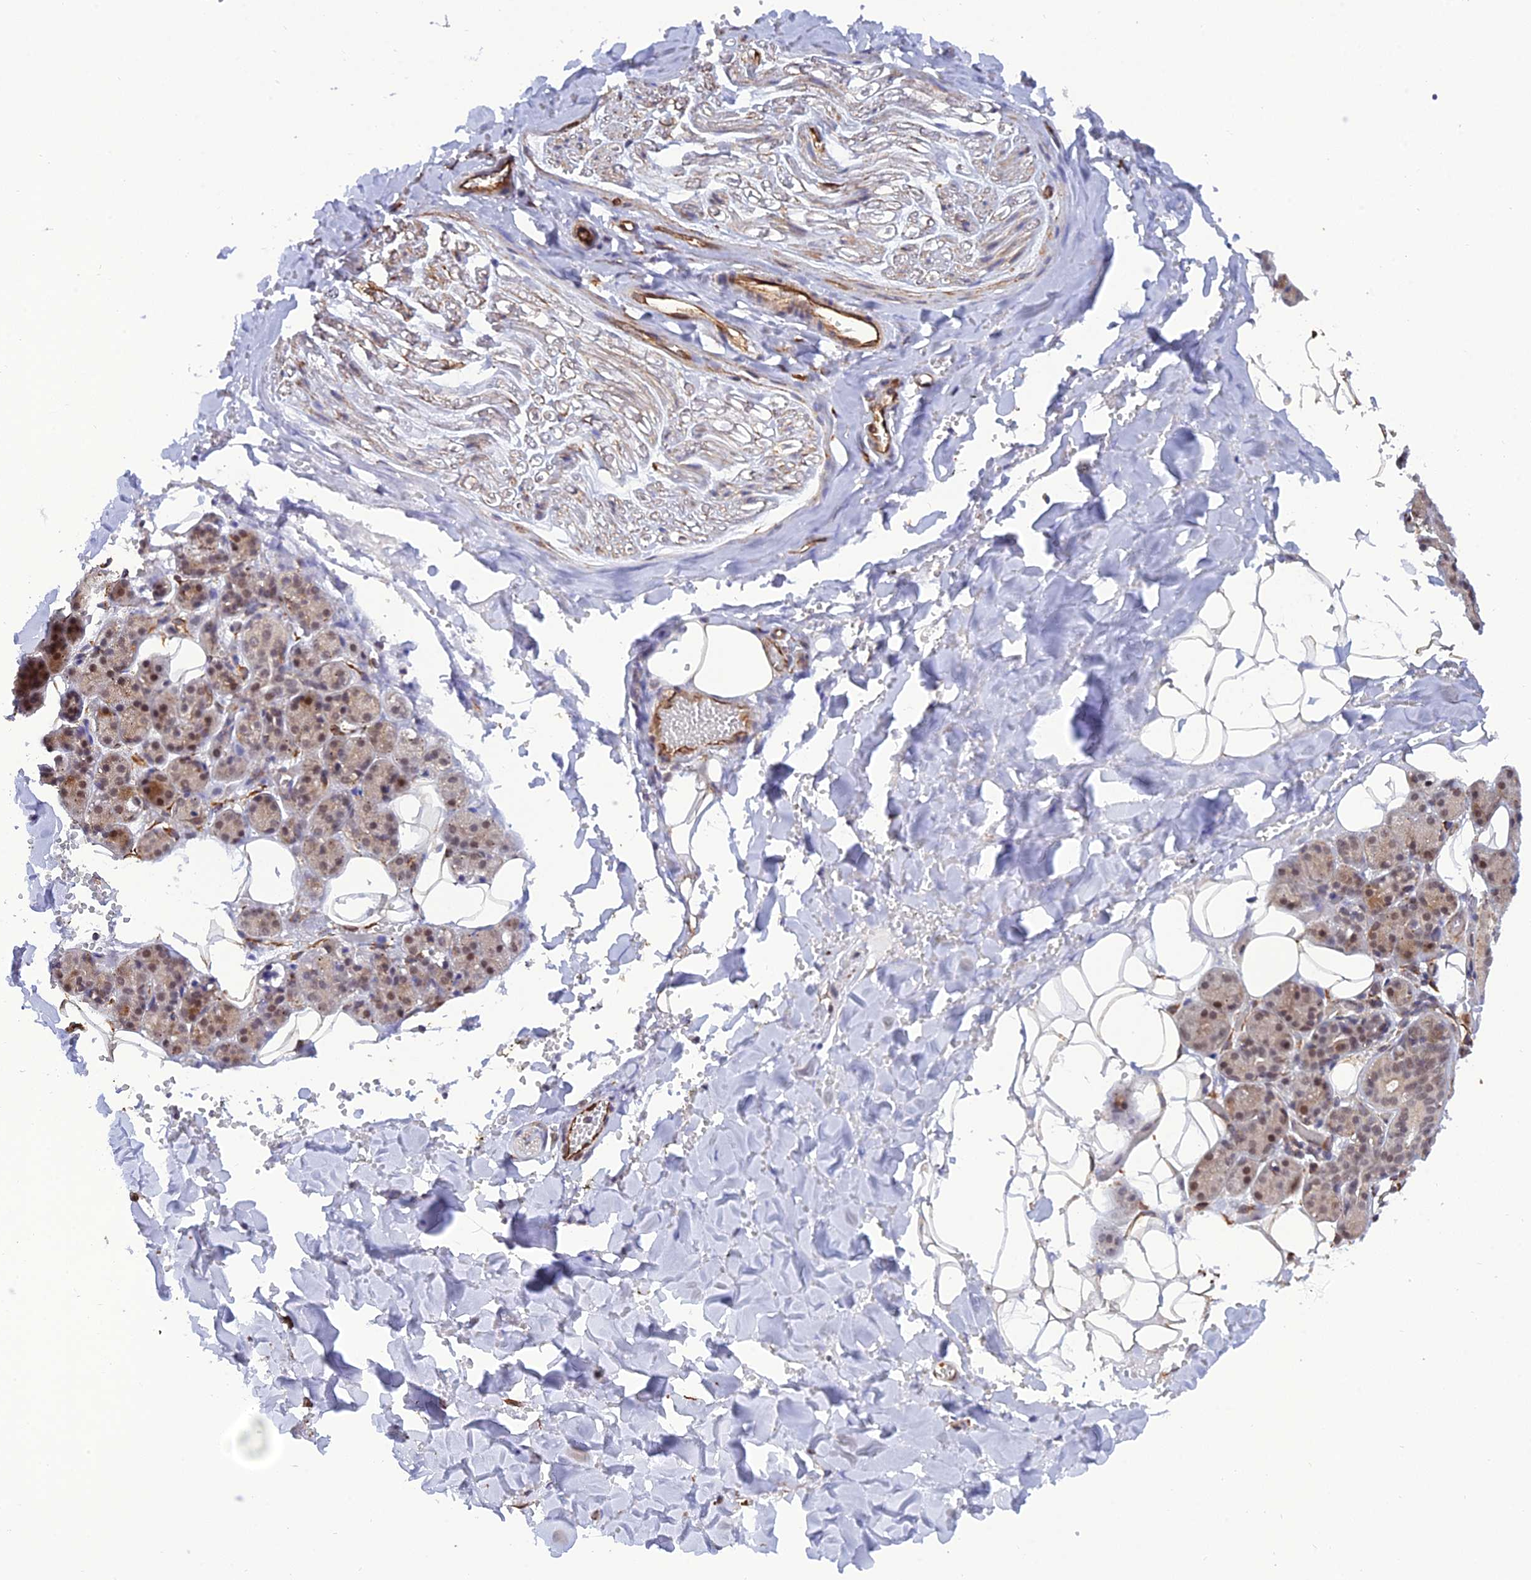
{"staining": {"intensity": "moderate", "quantity": "25%-75%", "location": "cytoplasmic/membranous,nuclear"}, "tissue": "salivary gland", "cell_type": "Glandular cells", "image_type": "normal", "snomed": [{"axis": "morphology", "description": "Normal tissue, NOS"}, {"axis": "topography", "description": "Salivary gland"}], "caption": "The image reveals staining of unremarkable salivary gland, revealing moderate cytoplasmic/membranous,nuclear protein positivity (brown color) within glandular cells.", "gene": "PAGR1", "patient": {"sex": "female", "age": 33}}